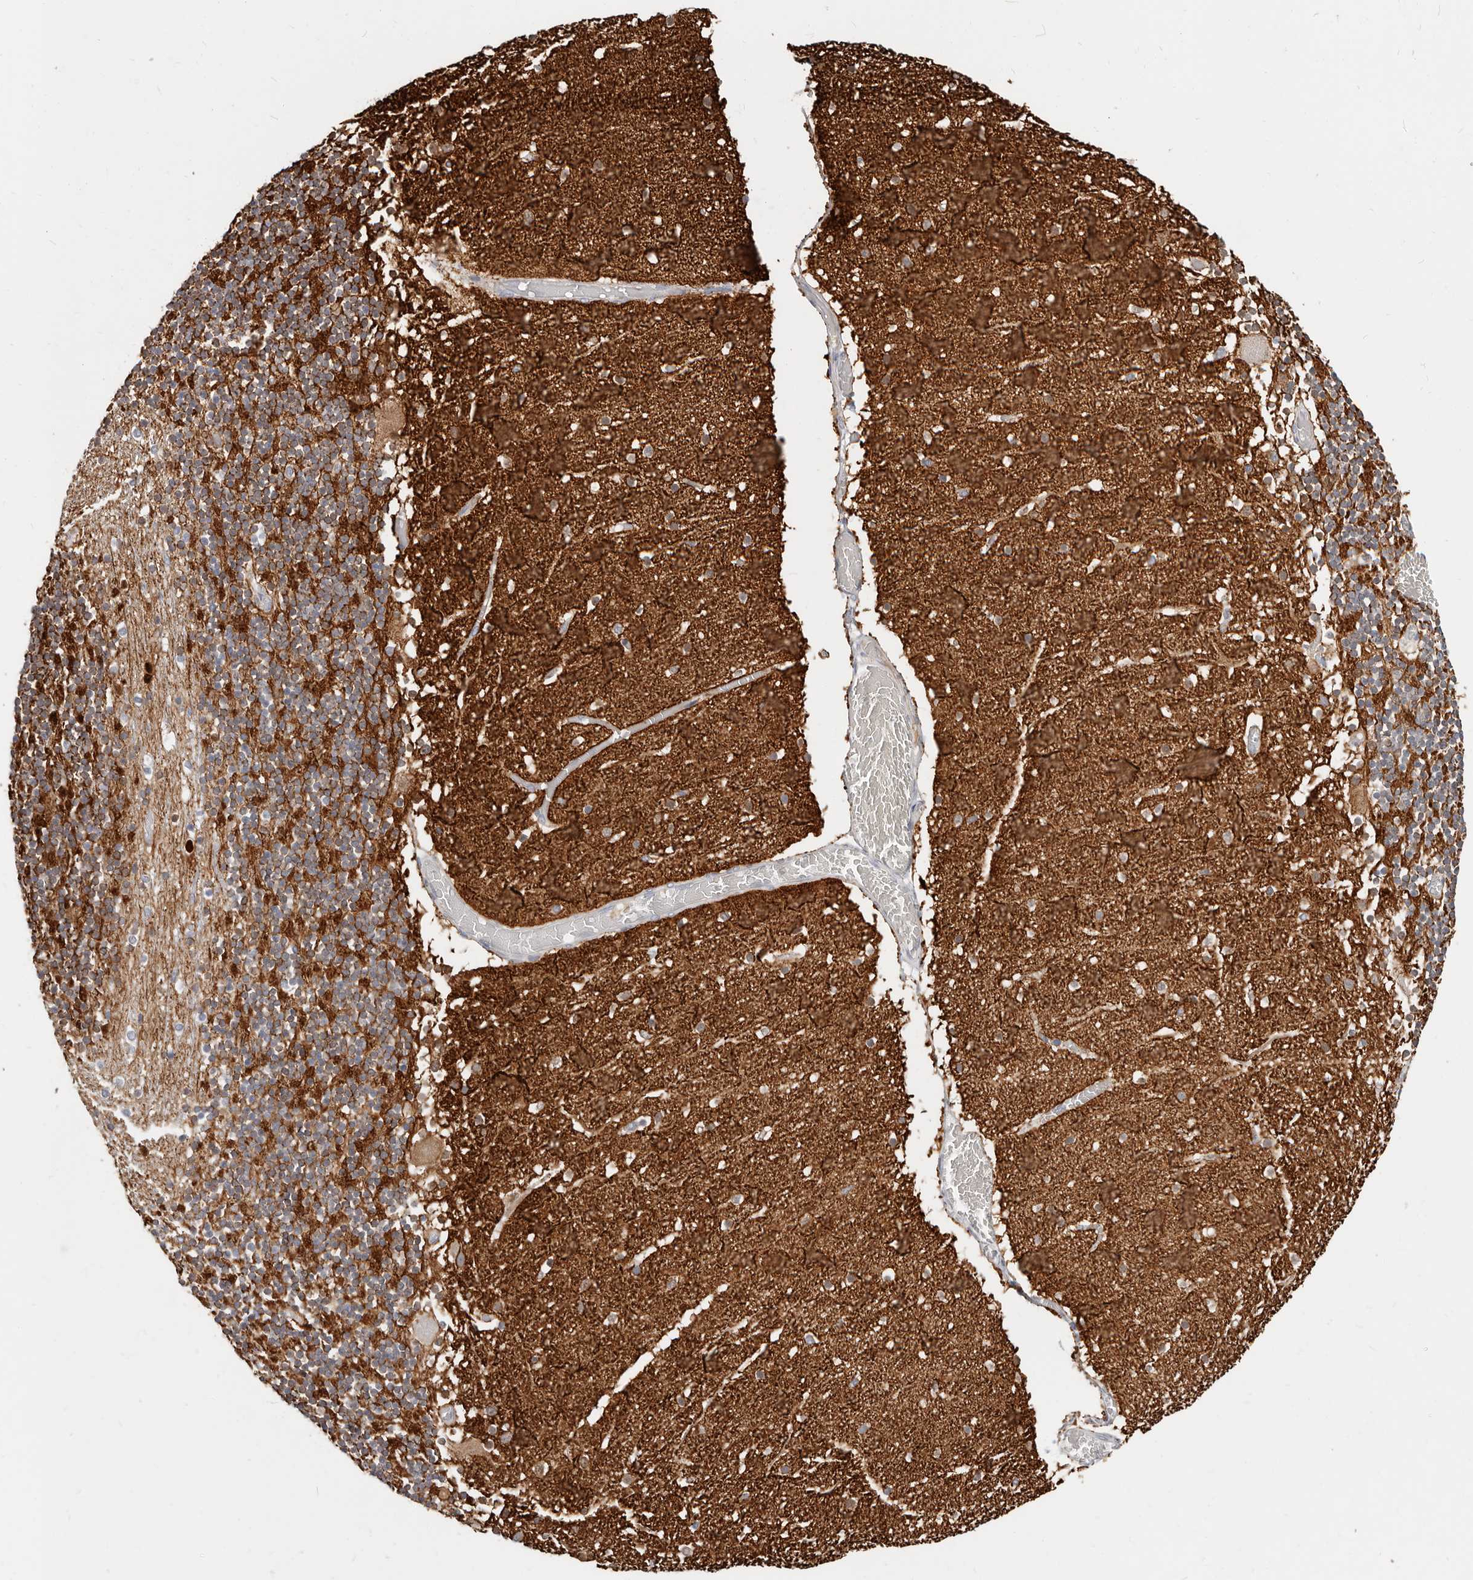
{"staining": {"intensity": "strong", "quantity": "25%-75%", "location": "cytoplasmic/membranous"}, "tissue": "cerebellum", "cell_type": "Cells in granular layer", "image_type": "normal", "snomed": [{"axis": "morphology", "description": "Normal tissue, NOS"}, {"axis": "topography", "description": "Cerebellum"}], "caption": "Protein expression analysis of normal human cerebellum reveals strong cytoplasmic/membranous expression in approximately 25%-75% of cells in granular layer.", "gene": "ZRANB1", "patient": {"sex": "female", "age": 28}}